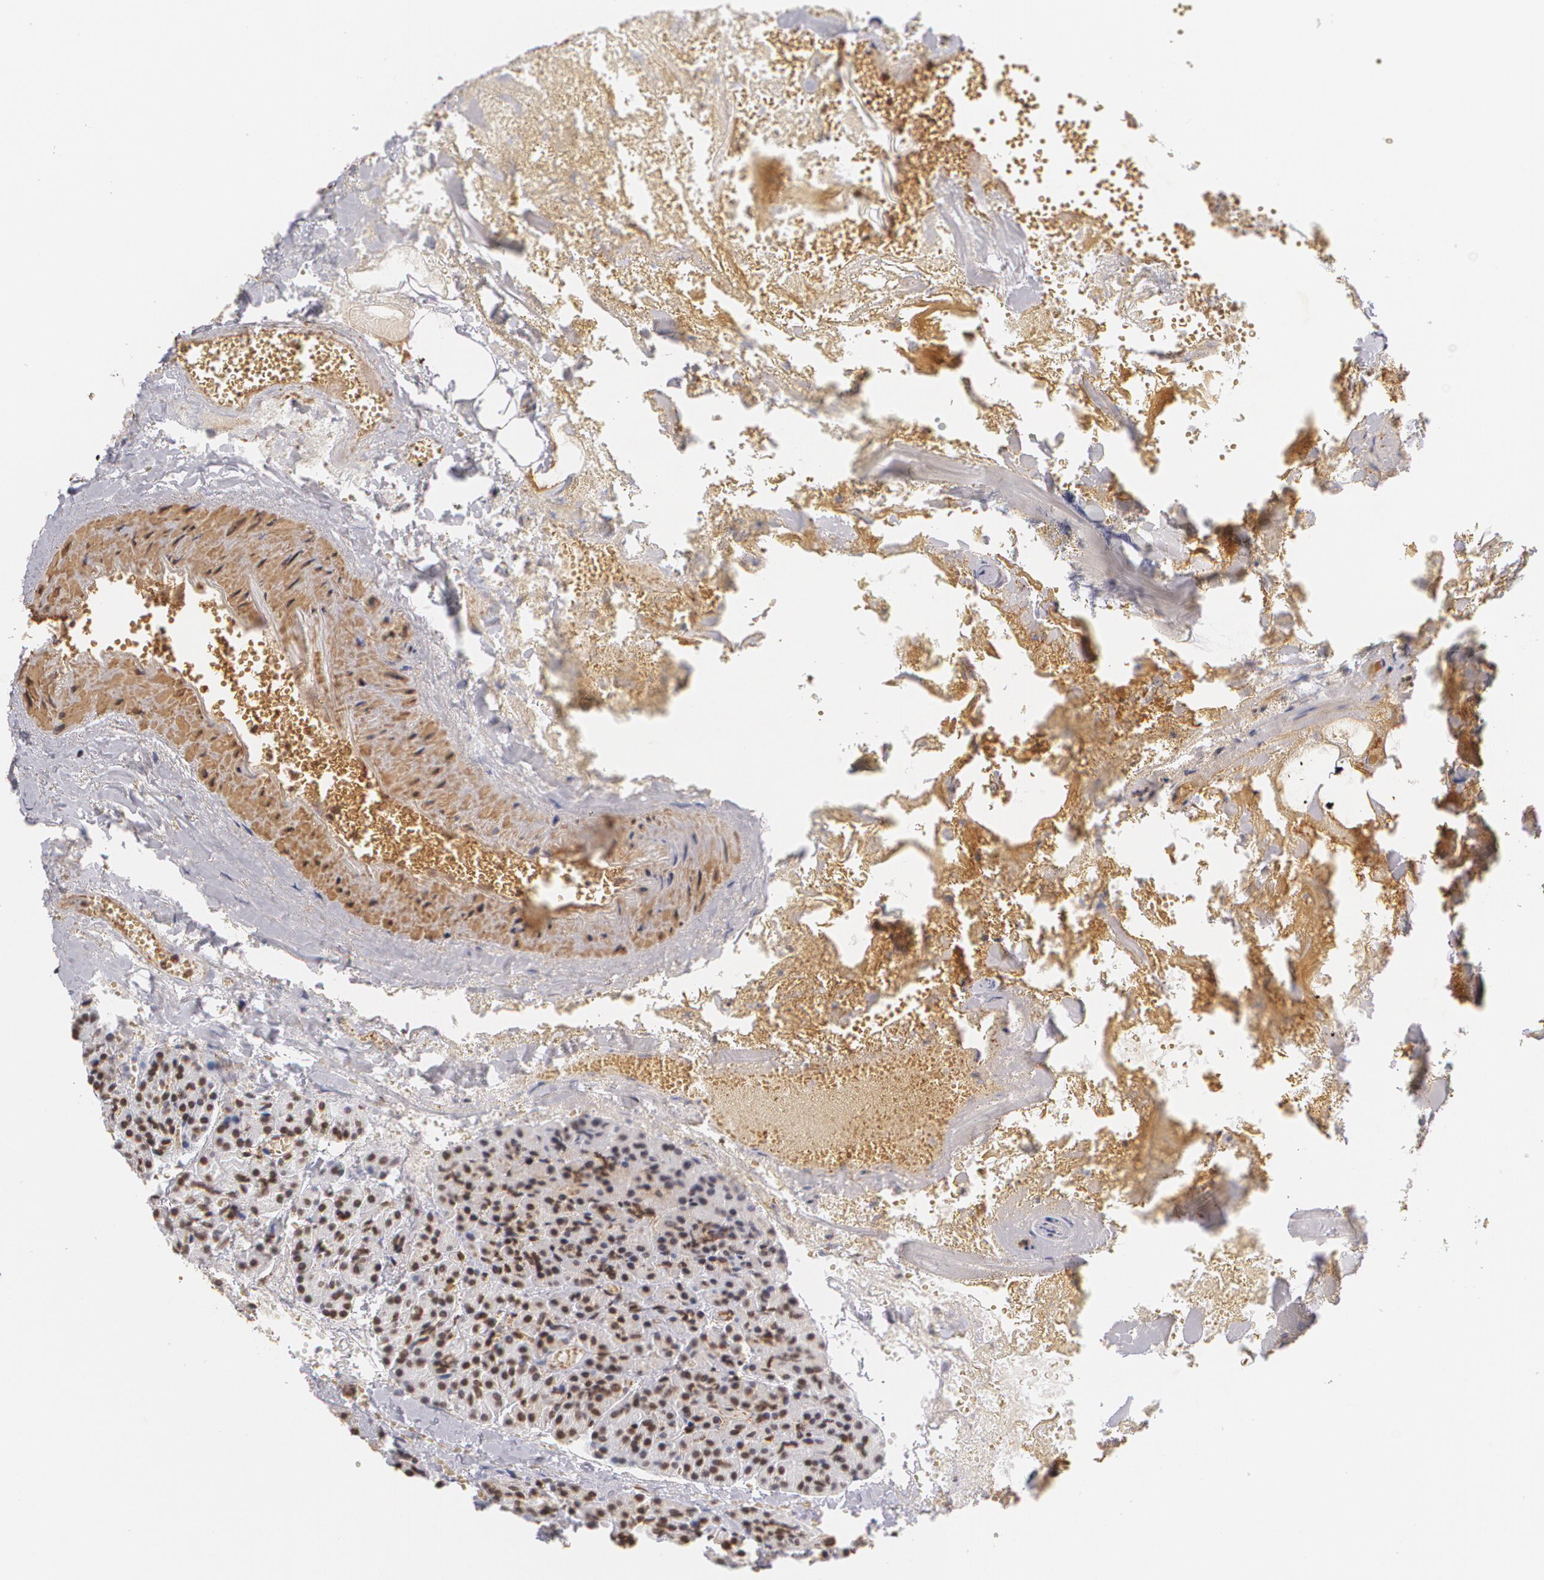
{"staining": {"intensity": "weak", "quantity": ">75%", "location": "cytoplasmic/membranous,nuclear"}, "tissue": "carcinoid", "cell_type": "Tumor cells", "image_type": "cancer", "snomed": [{"axis": "morphology", "description": "Normal tissue, NOS"}, {"axis": "morphology", "description": "Carcinoid, malignant, NOS"}, {"axis": "topography", "description": "Pancreas"}], "caption": "Protein analysis of carcinoid tissue demonstrates weak cytoplasmic/membranous and nuclear positivity in approximately >75% of tumor cells. Nuclei are stained in blue.", "gene": "VAMP1", "patient": {"sex": "female", "age": 35}}